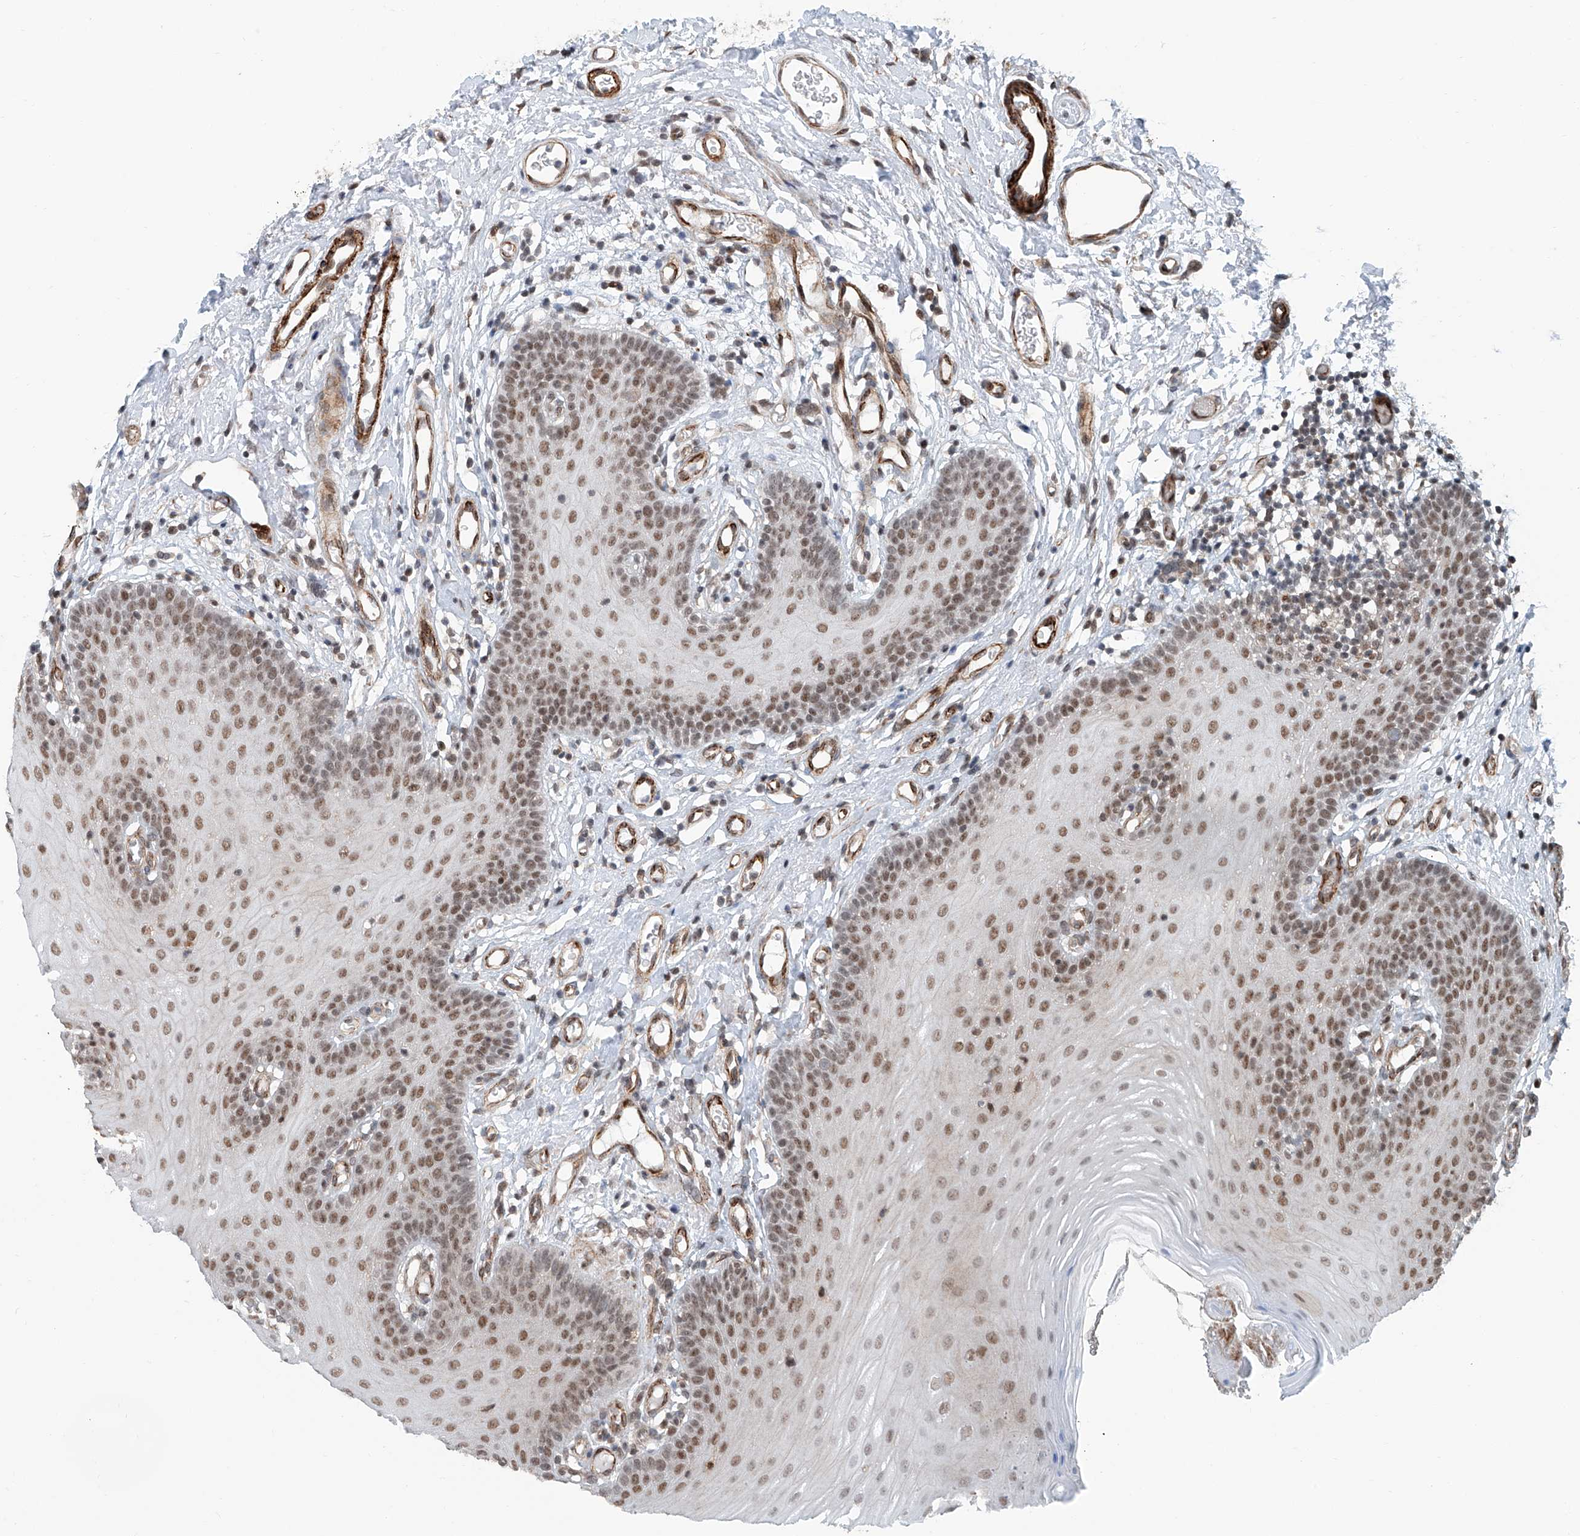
{"staining": {"intensity": "moderate", "quantity": "25%-75%", "location": "nuclear"}, "tissue": "oral mucosa", "cell_type": "Squamous epithelial cells", "image_type": "normal", "snomed": [{"axis": "morphology", "description": "Normal tissue, NOS"}, {"axis": "topography", "description": "Oral tissue"}], "caption": "High-magnification brightfield microscopy of normal oral mucosa stained with DAB (3,3'-diaminobenzidine) (brown) and counterstained with hematoxylin (blue). squamous epithelial cells exhibit moderate nuclear expression is present in about25%-75% of cells.", "gene": "SDE2", "patient": {"sex": "male", "age": 74}}